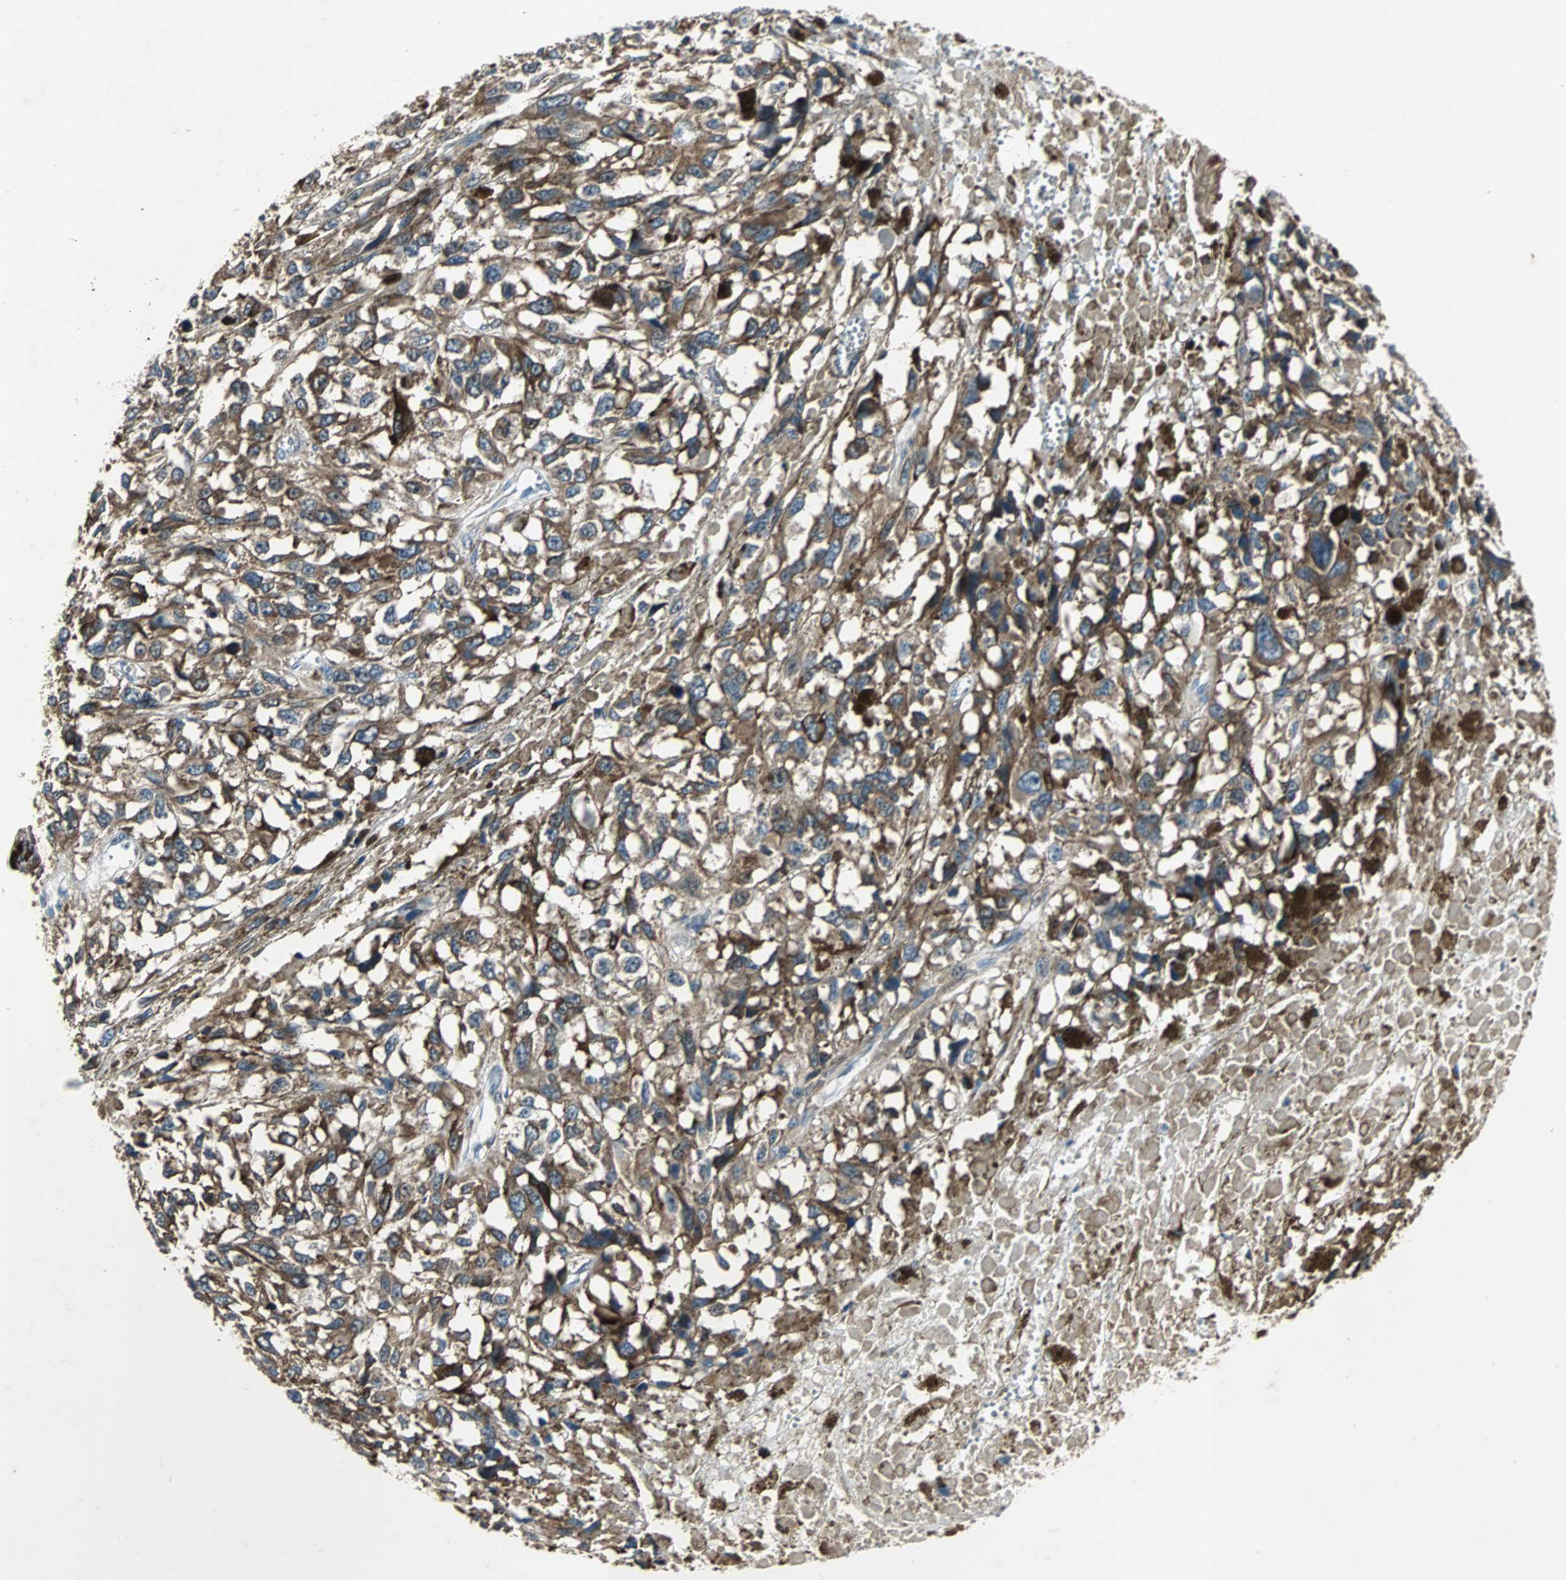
{"staining": {"intensity": "moderate", "quantity": ">75%", "location": "cytoplasmic/membranous"}, "tissue": "melanoma", "cell_type": "Tumor cells", "image_type": "cancer", "snomed": [{"axis": "morphology", "description": "Malignant melanoma, Metastatic site"}, {"axis": "topography", "description": "Lymph node"}], "caption": "This is a micrograph of immunohistochemistry (IHC) staining of malignant melanoma (metastatic site), which shows moderate expression in the cytoplasmic/membranous of tumor cells.", "gene": "SOS1", "patient": {"sex": "male", "age": 59}}